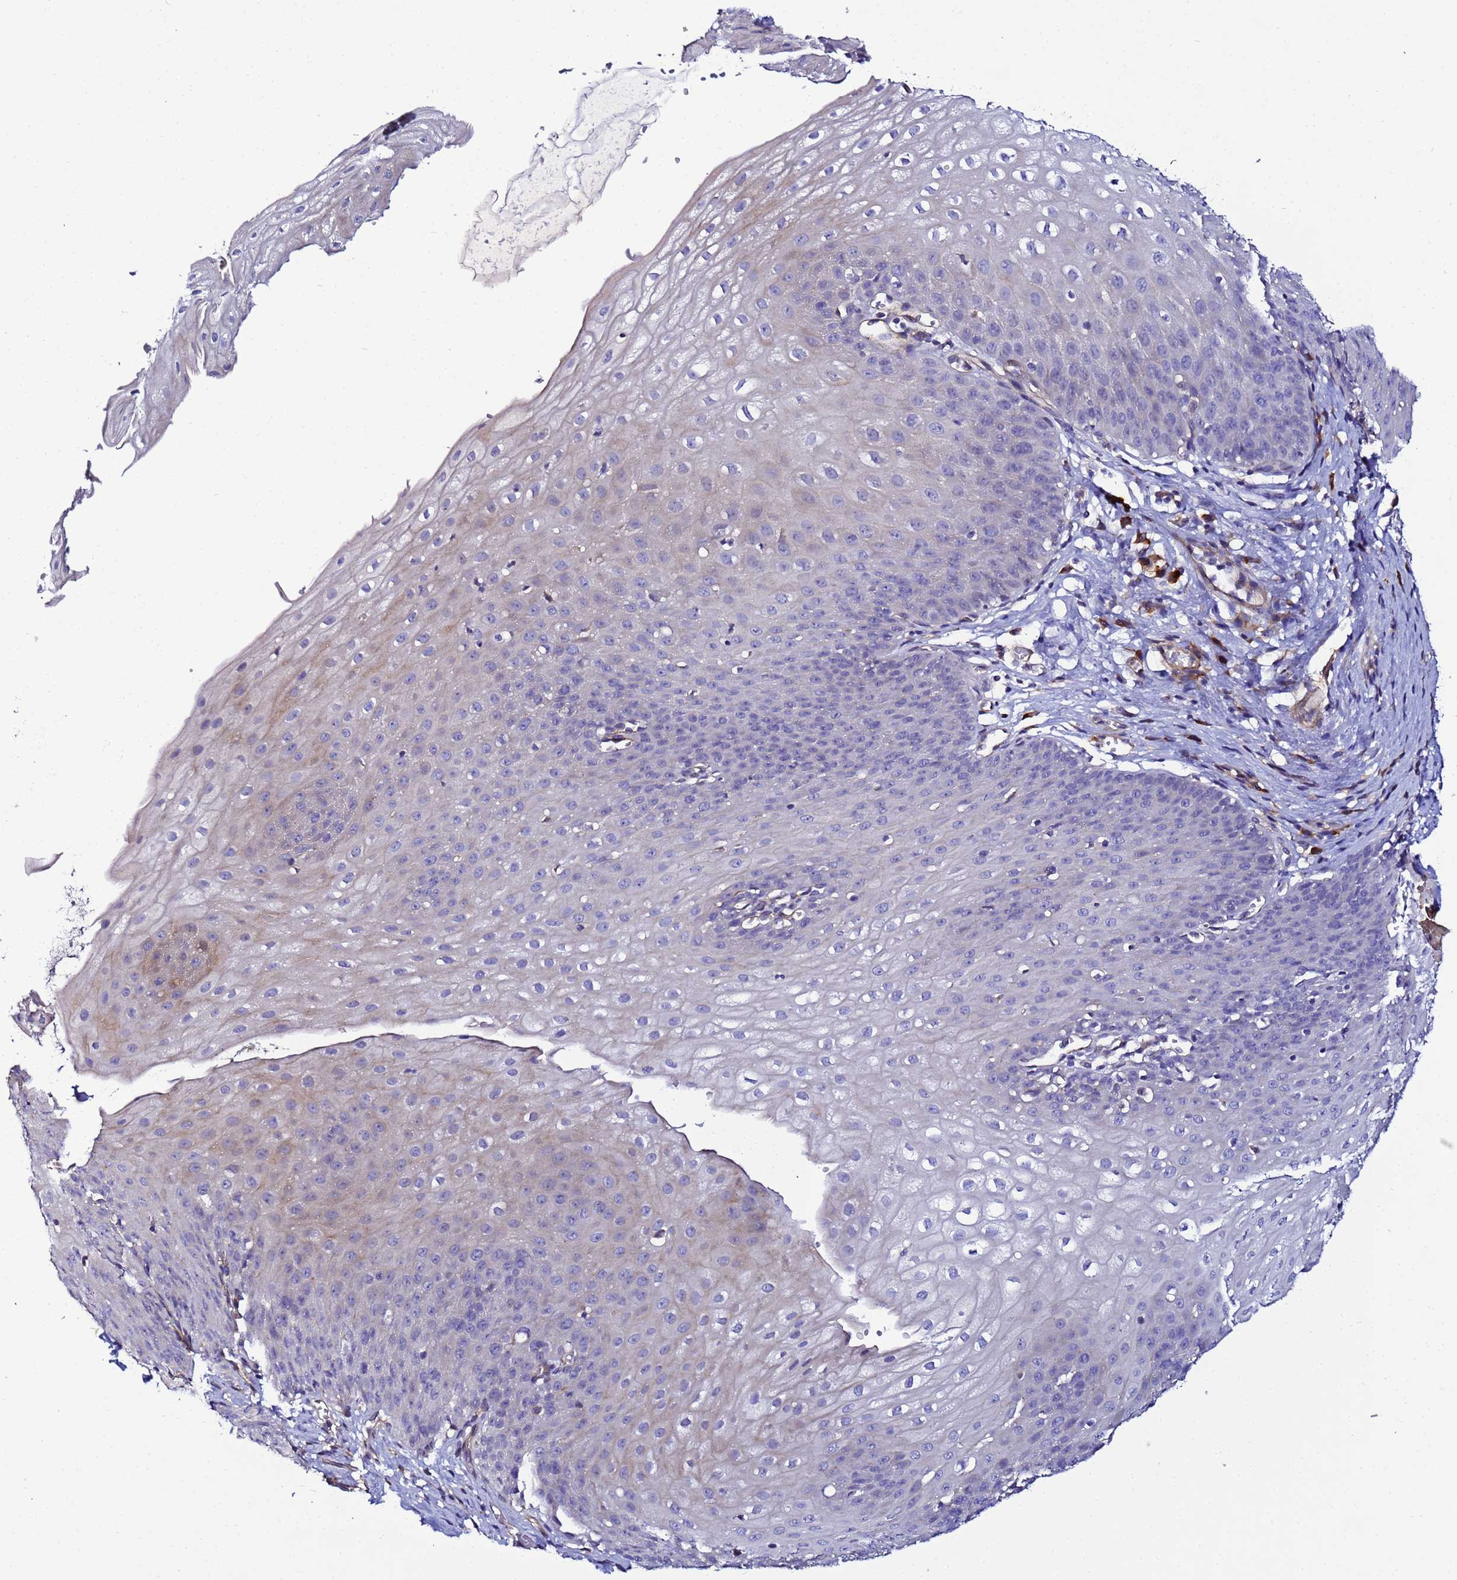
{"staining": {"intensity": "moderate", "quantity": "<25%", "location": "cytoplasmic/membranous"}, "tissue": "esophagus", "cell_type": "Squamous epithelial cells", "image_type": "normal", "snomed": [{"axis": "morphology", "description": "Normal tissue, NOS"}, {"axis": "topography", "description": "Esophagus"}], "caption": "A brown stain highlights moderate cytoplasmic/membranous staining of a protein in squamous epithelial cells of unremarkable human esophagus.", "gene": "JRKL", "patient": {"sex": "male", "age": 71}}